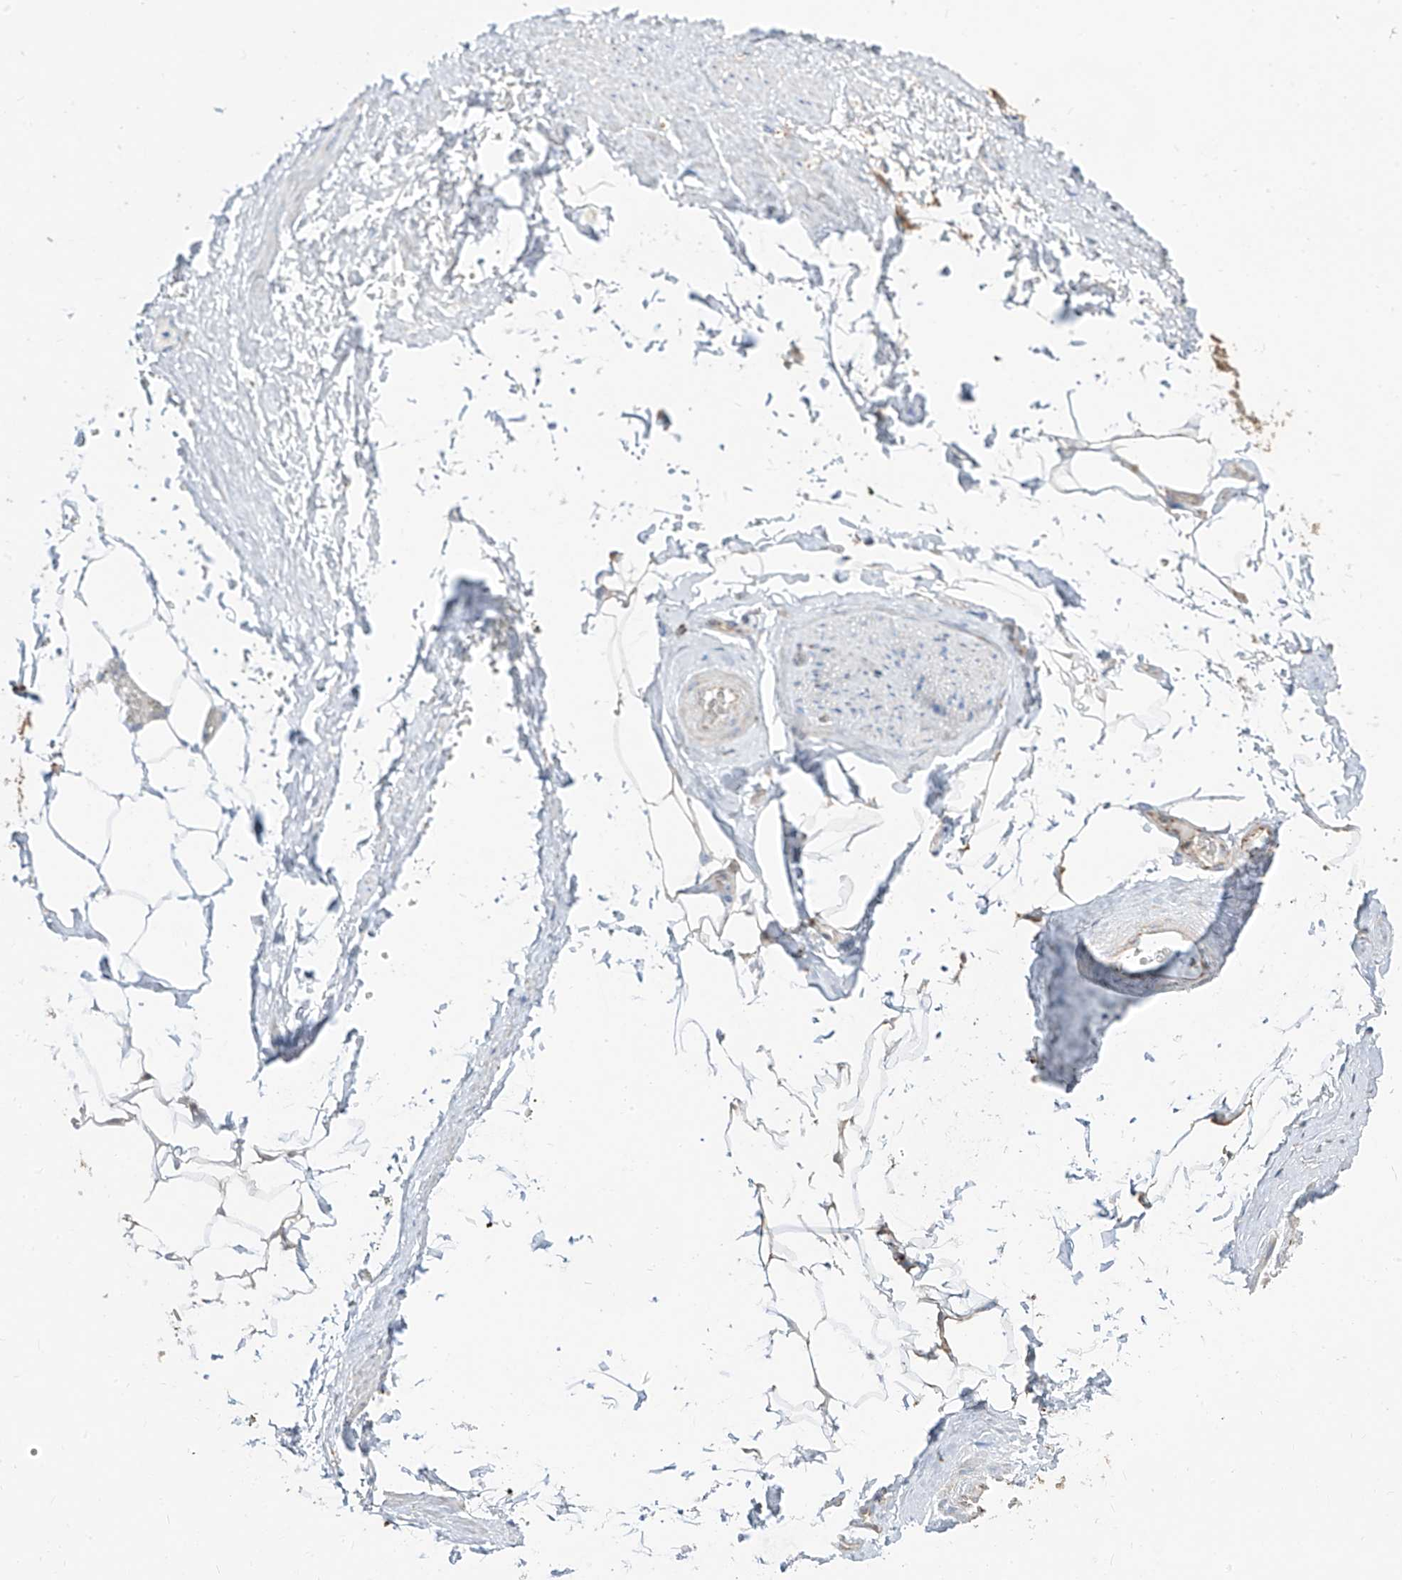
{"staining": {"intensity": "weak", "quantity": "<25%", "location": "cytoplasmic/membranous"}, "tissue": "adipose tissue", "cell_type": "Adipocytes", "image_type": "normal", "snomed": [{"axis": "morphology", "description": "Normal tissue, NOS"}, {"axis": "morphology", "description": "Adenocarcinoma, Low grade"}, {"axis": "topography", "description": "Prostate"}, {"axis": "topography", "description": "Peripheral nerve tissue"}], "caption": "IHC histopathology image of benign human adipose tissue stained for a protein (brown), which demonstrates no staining in adipocytes.", "gene": "ETHE1", "patient": {"sex": "male", "age": 63}}